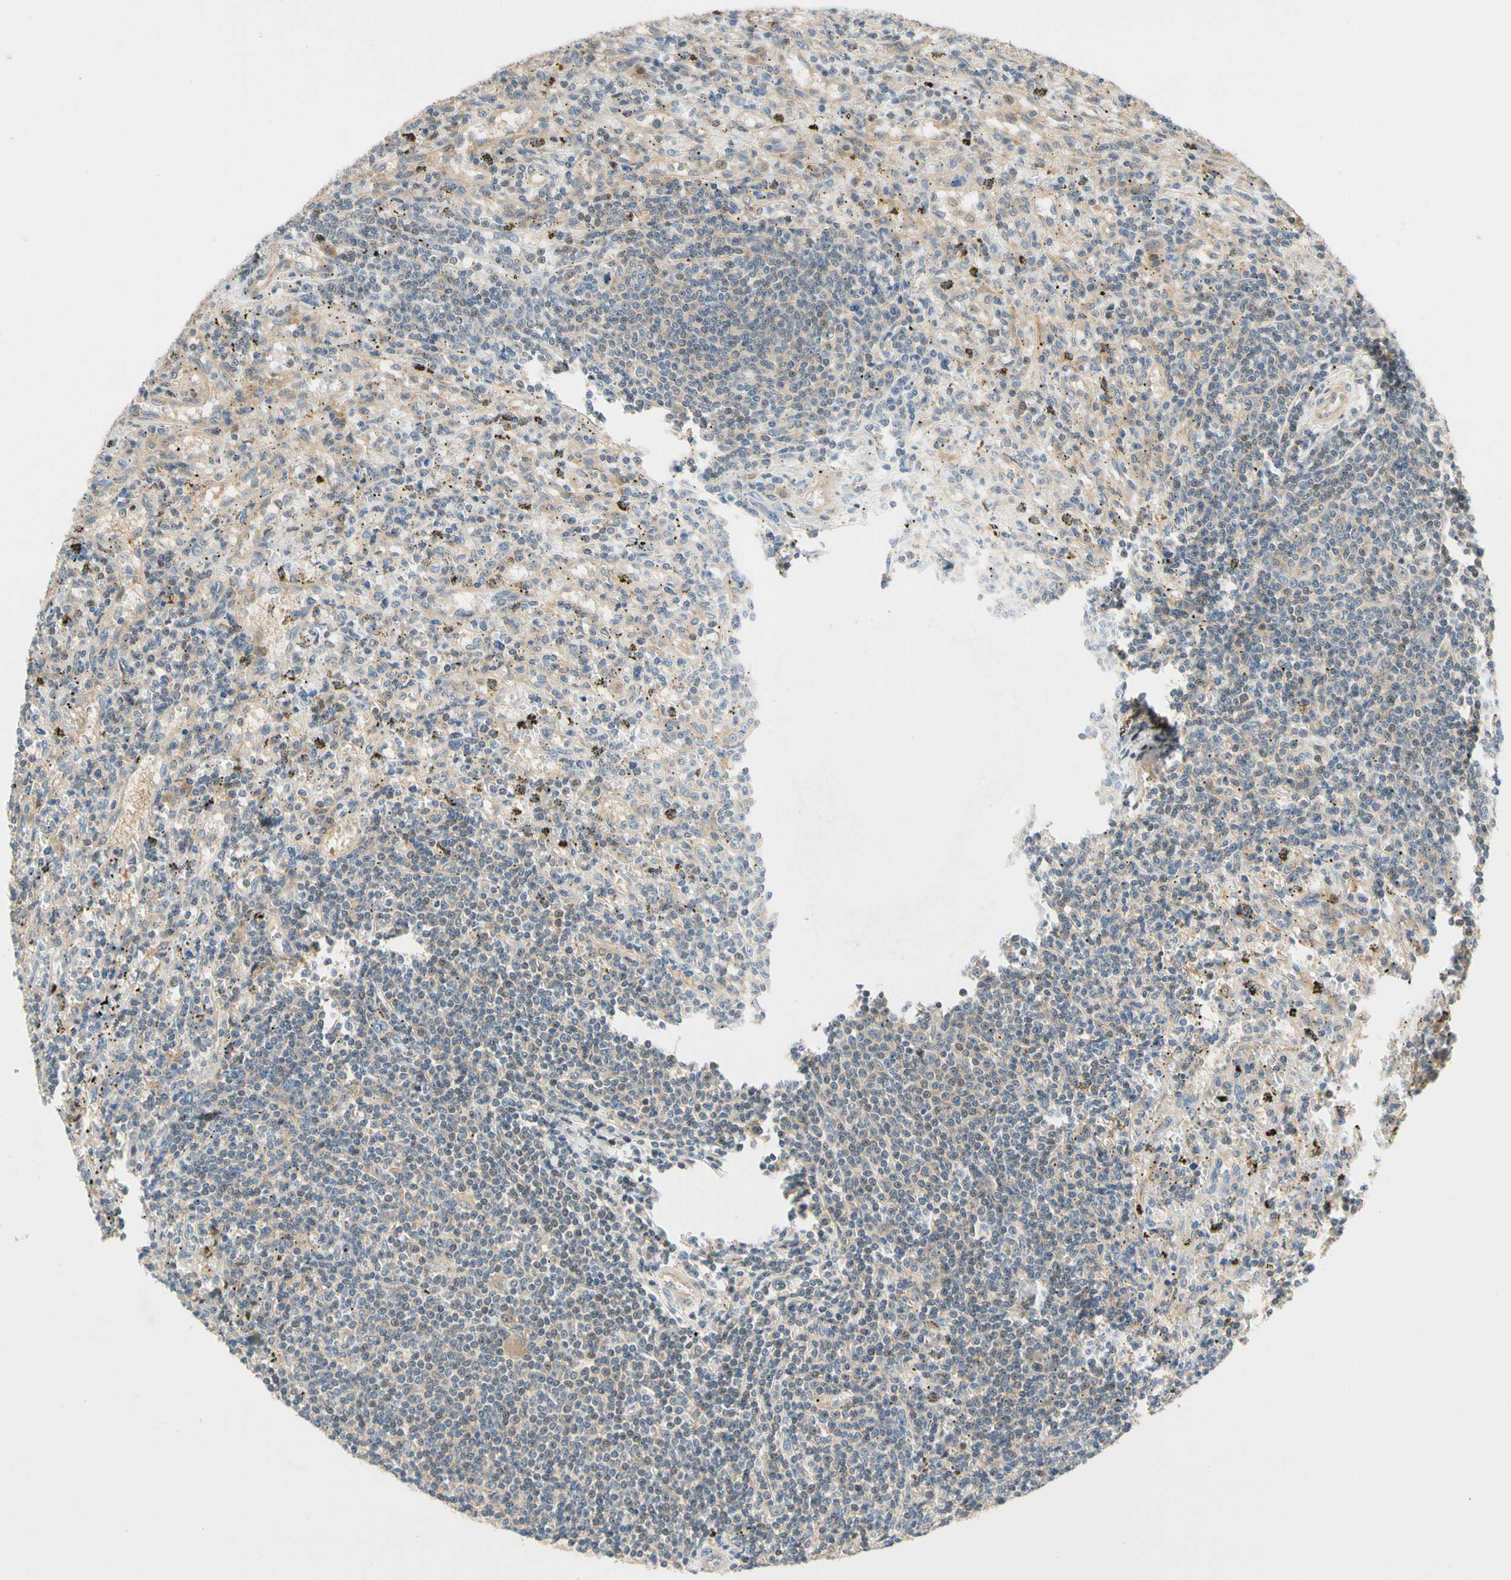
{"staining": {"intensity": "weak", "quantity": "<25%", "location": "cytoplasmic/membranous"}, "tissue": "lymphoma", "cell_type": "Tumor cells", "image_type": "cancer", "snomed": [{"axis": "morphology", "description": "Malignant lymphoma, non-Hodgkin's type, Low grade"}, {"axis": "topography", "description": "Spleen"}], "caption": "An image of human low-grade malignant lymphoma, non-Hodgkin's type is negative for staining in tumor cells.", "gene": "GATD1", "patient": {"sex": "male", "age": 76}}